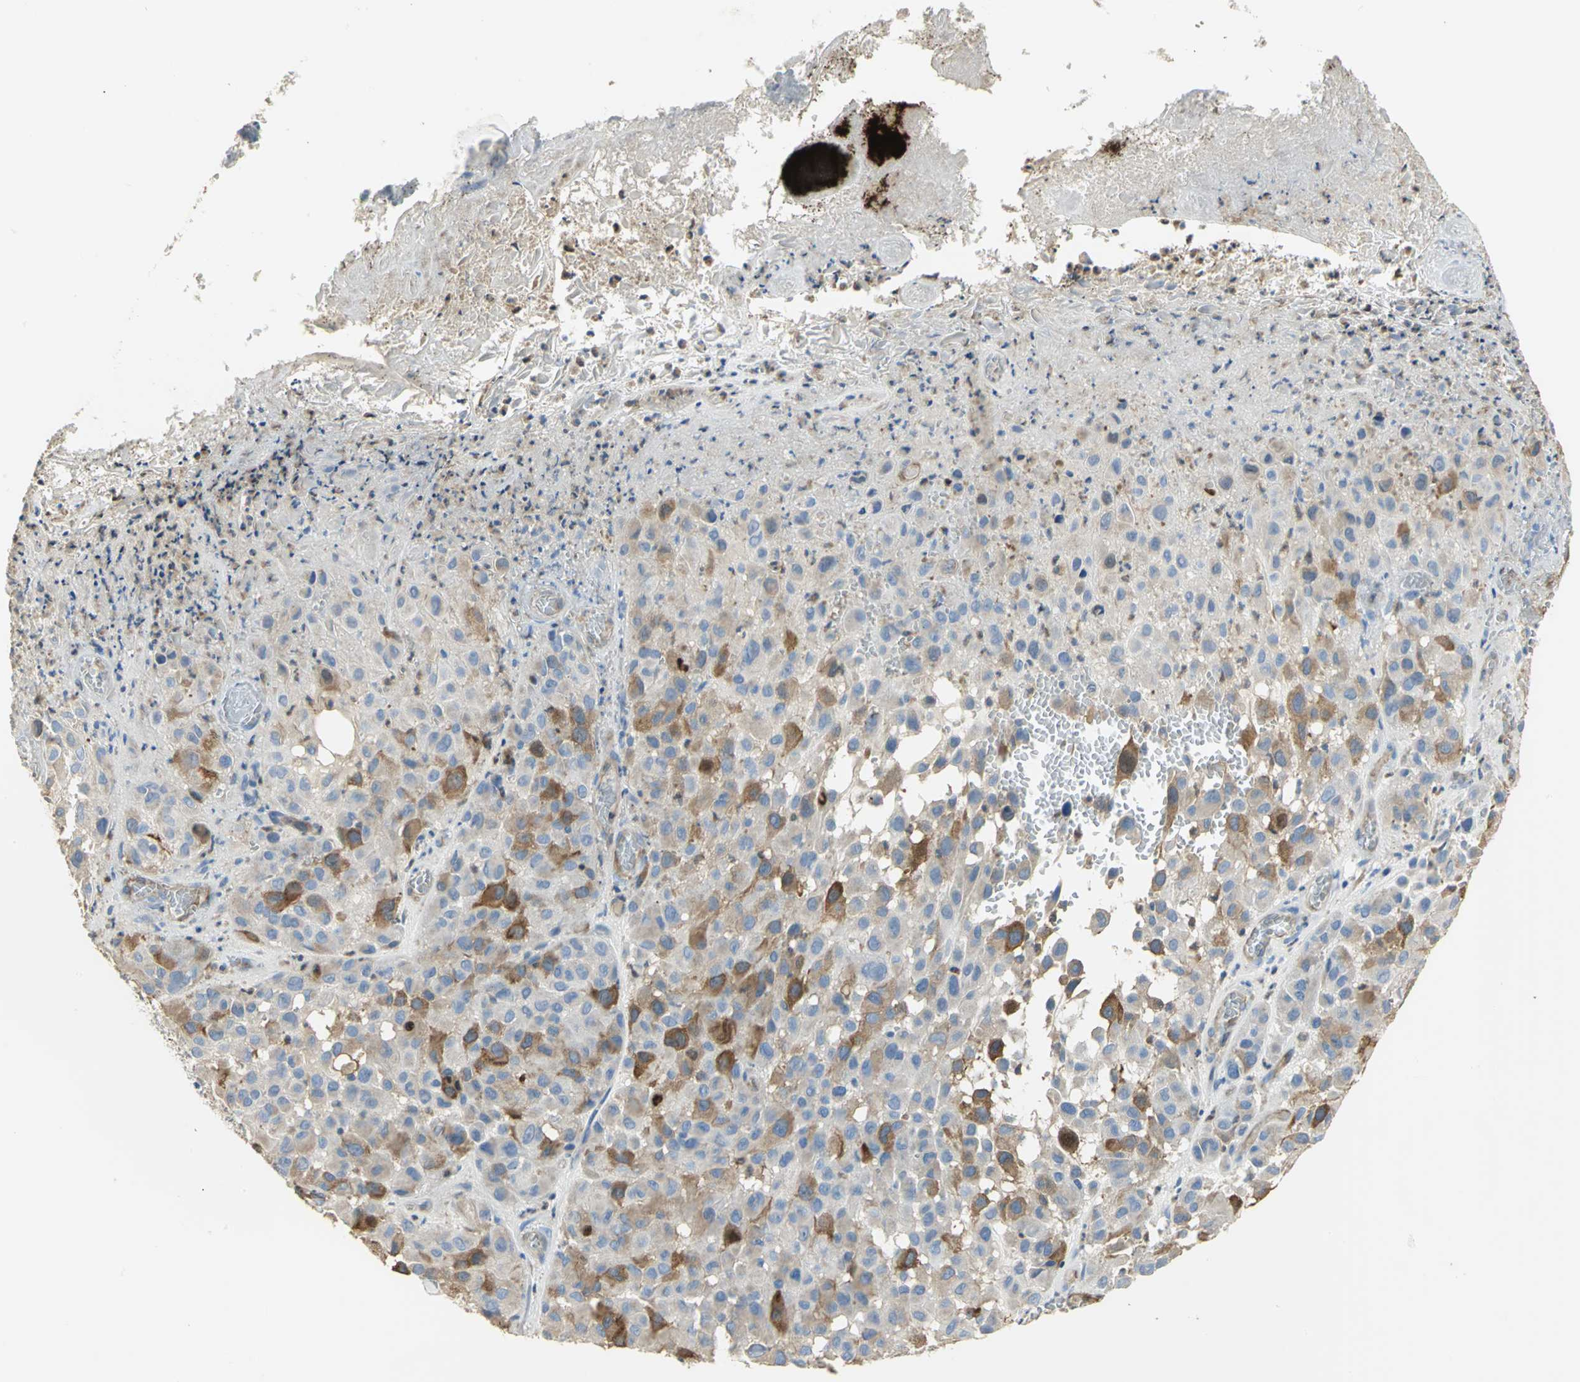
{"staining": {"intensity": "strong", "quantity": "25%-75%", "location": "cytoplasmic/membranous"}, "tissue": "melanoma", "cell_type": "Tumor cells", "image_type": "cancer", "snomed": [{"axis": "morphology", "description": "Malignant melanoma, NOS"}, {"axis": "topography", "description": "Skin"}], "caption": "Approximately 25%-75% of tumor cells in human malignant melanoma exhibit strong cytoplasmic/membranous protein positivity as visualized by brown immunohistochemical staining.", "gene": "DLGAP5", "patient": {"sex": "female", "age": 21}}